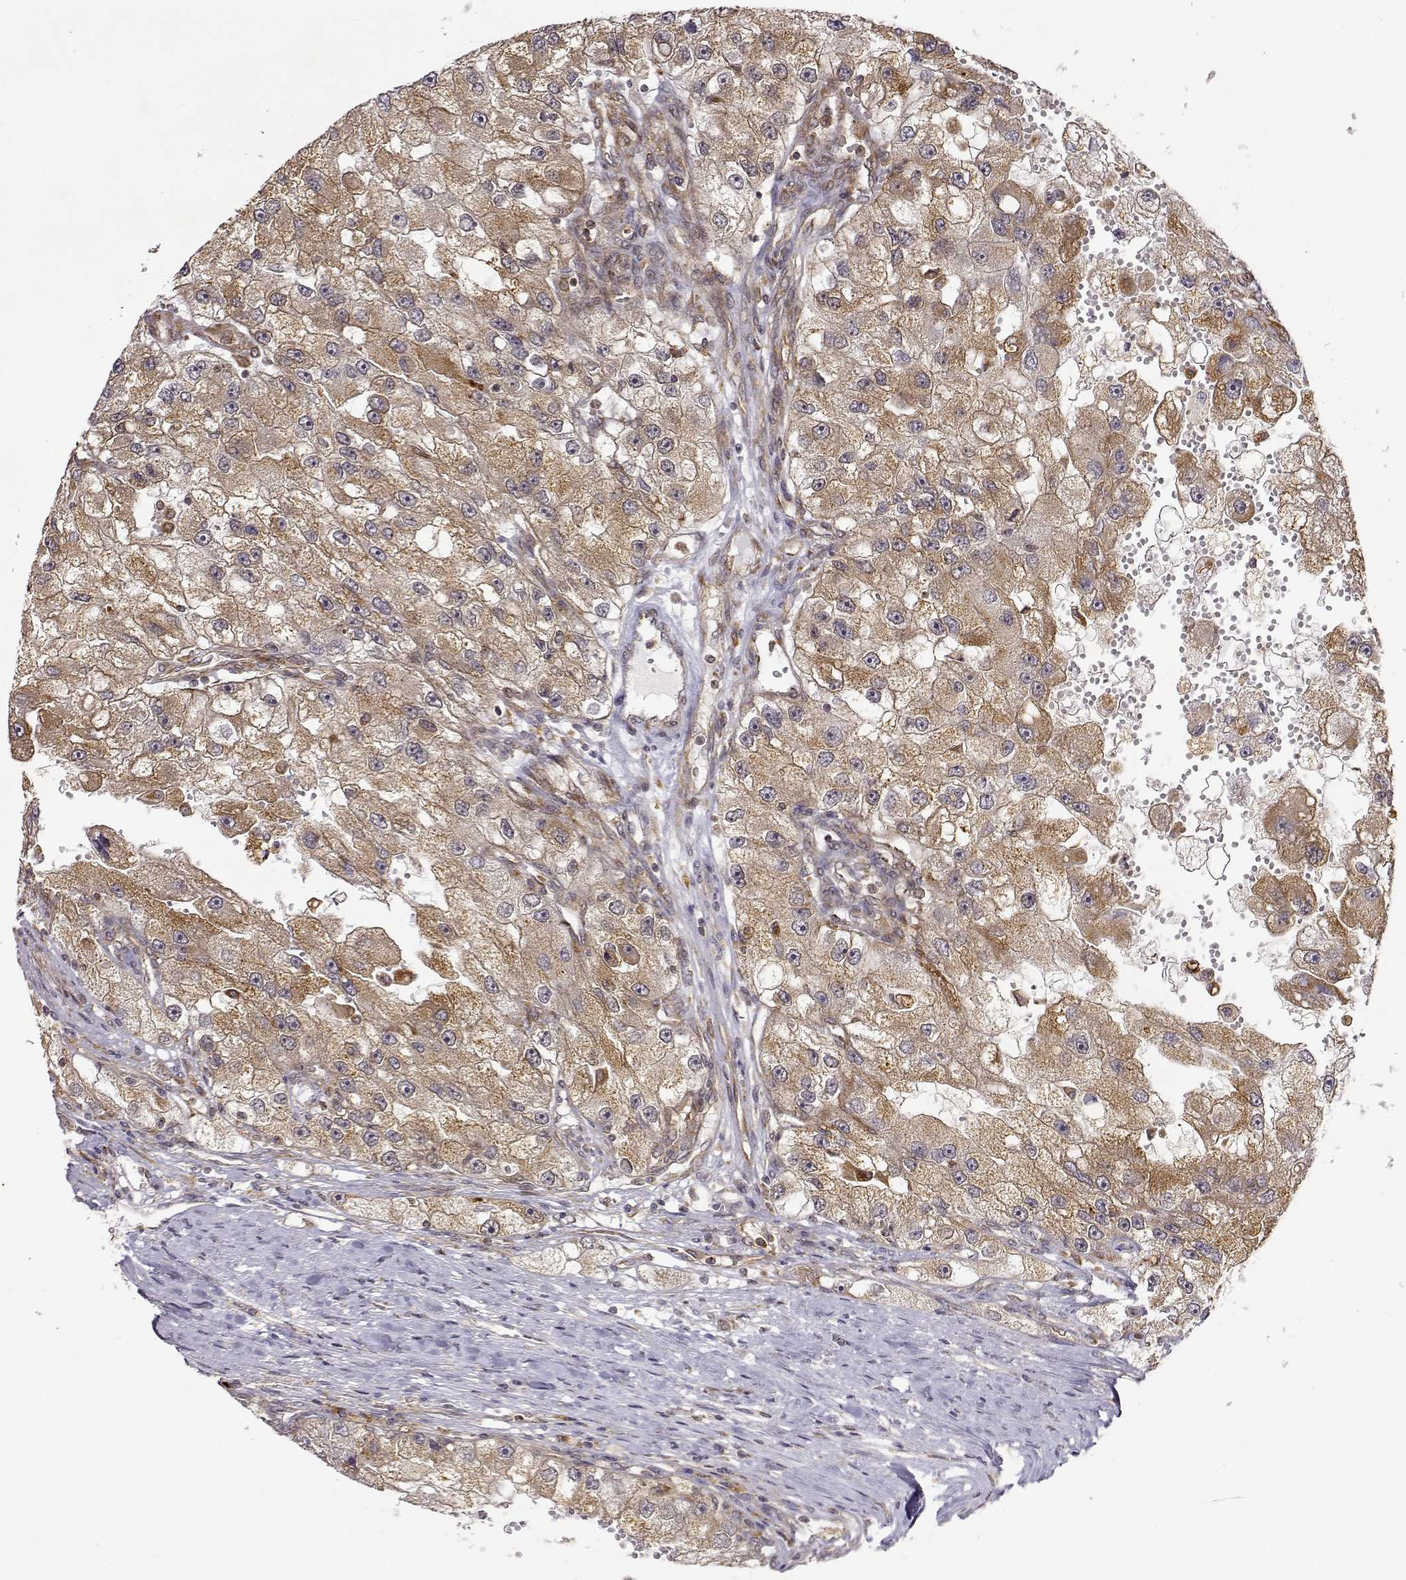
{"staining": {"intensity": "moderate", "quantity": ">75%", "location": "cytoplasmic/membranous"}, "tissue": "renal cancer", "cell_type": "Tumor cells", "image_type": "cancer", "snomed": [{"axis": "morphology", "description": "Adenocarcinoma, NOS"}, {"axis": "topography", "description": "Kidney"}], "caption": "Immunohistochemistry image of human renal adenocarcinoma stained for a protein (brown), which displays medium levels of moderate cytoplasmic/membranous staining in approximately >75% of tumor cells.", "gene": "RNF13", "patient": {"sex": "male", "age": 63}}